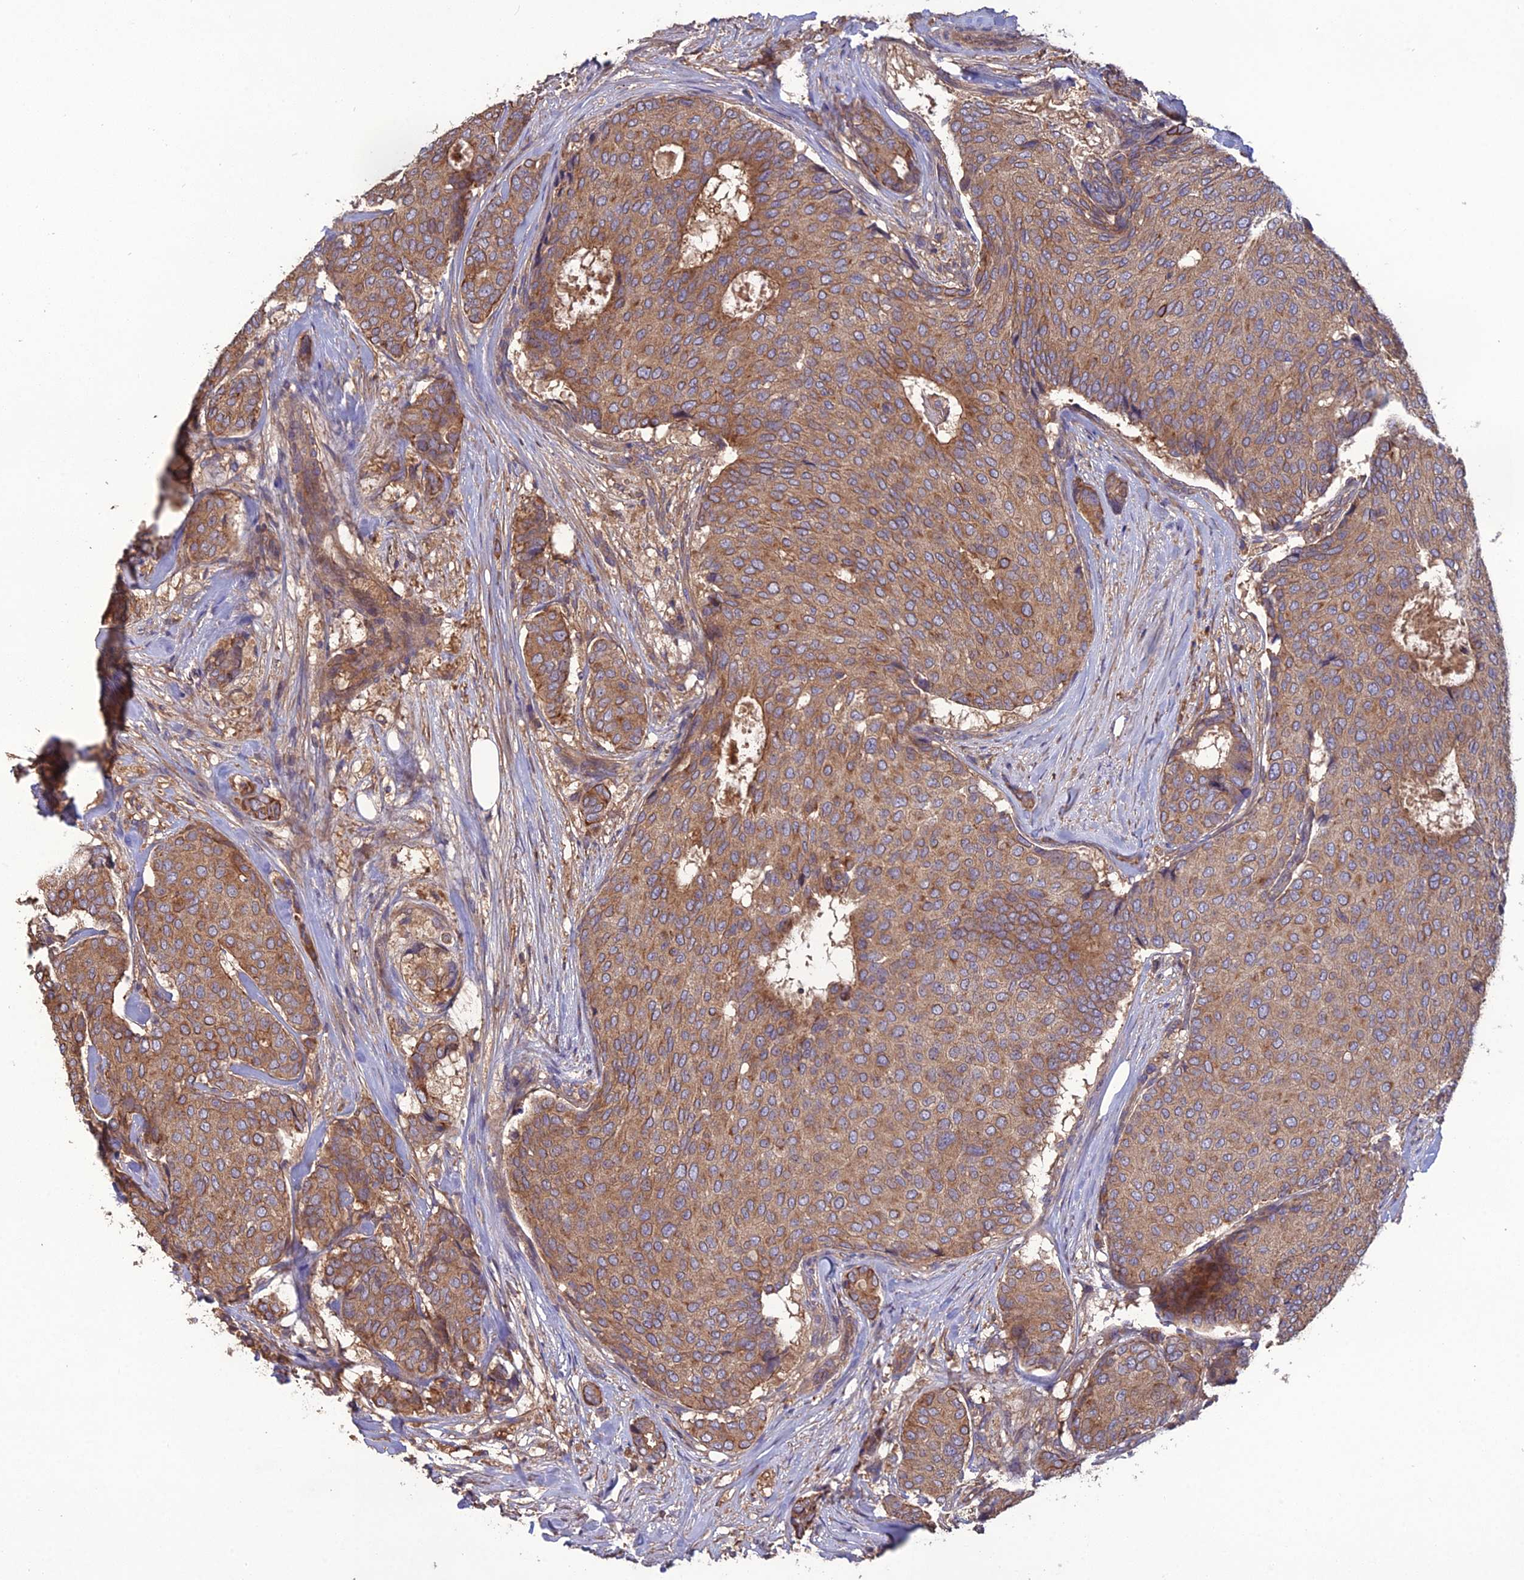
{"staining": {"intensity": "moderate", "quantity": ">75%", "location": "cytoplasmic/membranous"}, "tissue": "breast cancer", "cell_type": "Tumor cells", "image_type": "cancer", "snomed": [{"axis": "morphology", "description": "Duct carcinoma"}, {"axis": "topography", "description": "Breast"}], "caption": "IHC (DAB (3,3'-diaminobenzidine)) staining of human invasive ductal carcinoma (breast) demonstrates moderate cytoplasmic/membranous protein expression in approximately >75% of tumor cells.", "gene": "GALR2", "patient": {"sex": "female", "age": 75}}